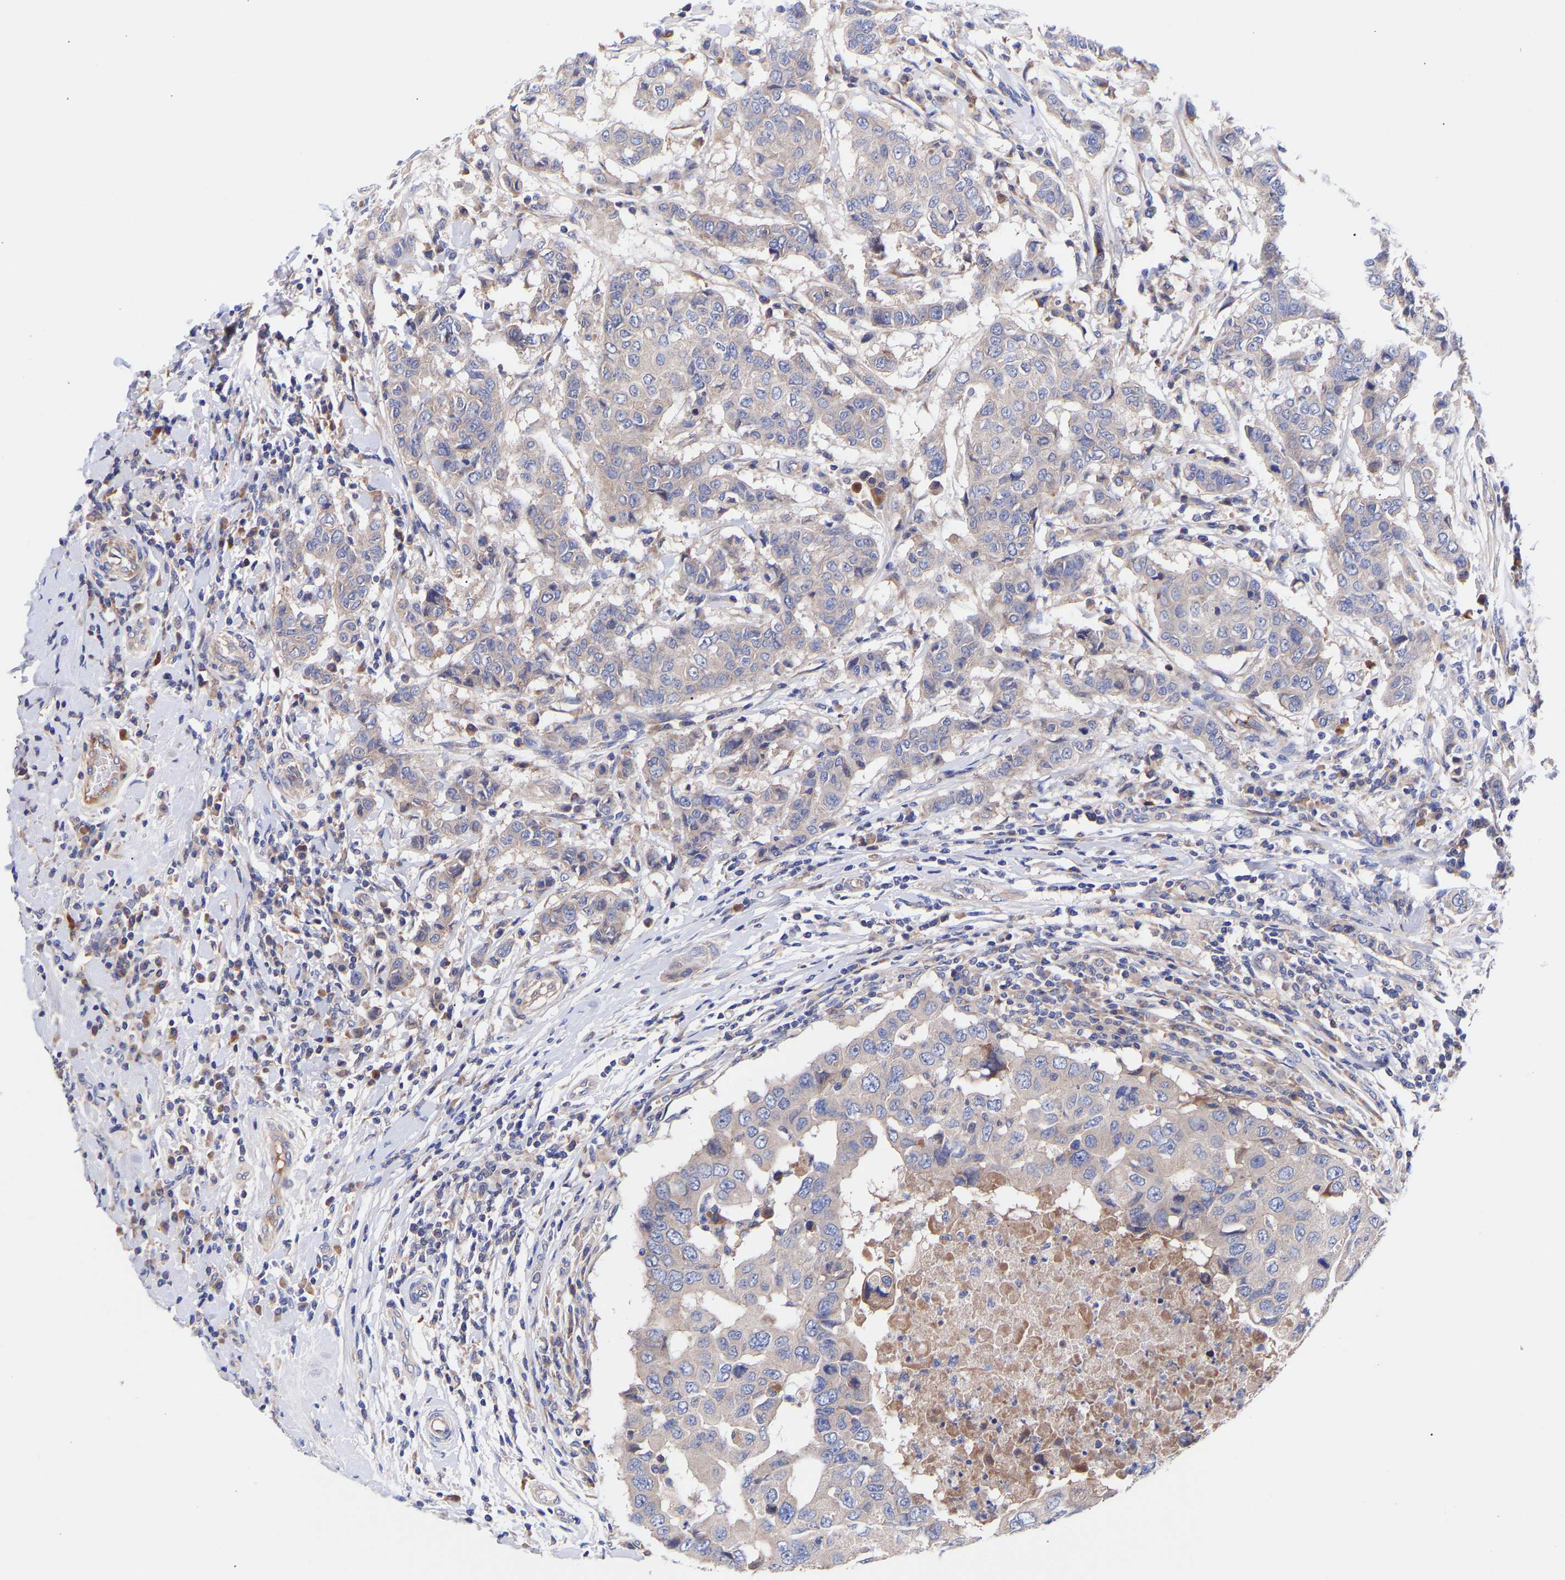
{"staining": {"intensity": "negative", "quantity": "none", "location": "none"}, "tissue": "breast cancer", "cell_type": "Tumor cells", "image_type": "cancer", "snomed": [{"axis": "morphology", "description": "Duct carcinoma"}, {"axis": "topography", "description": "Breast"}], "caption": "Tumor cells are negative for protein expression in human breast intraductal carcinoma.", "gene": "AIMP2", "patient": {"sex": "female", "age": 27}}